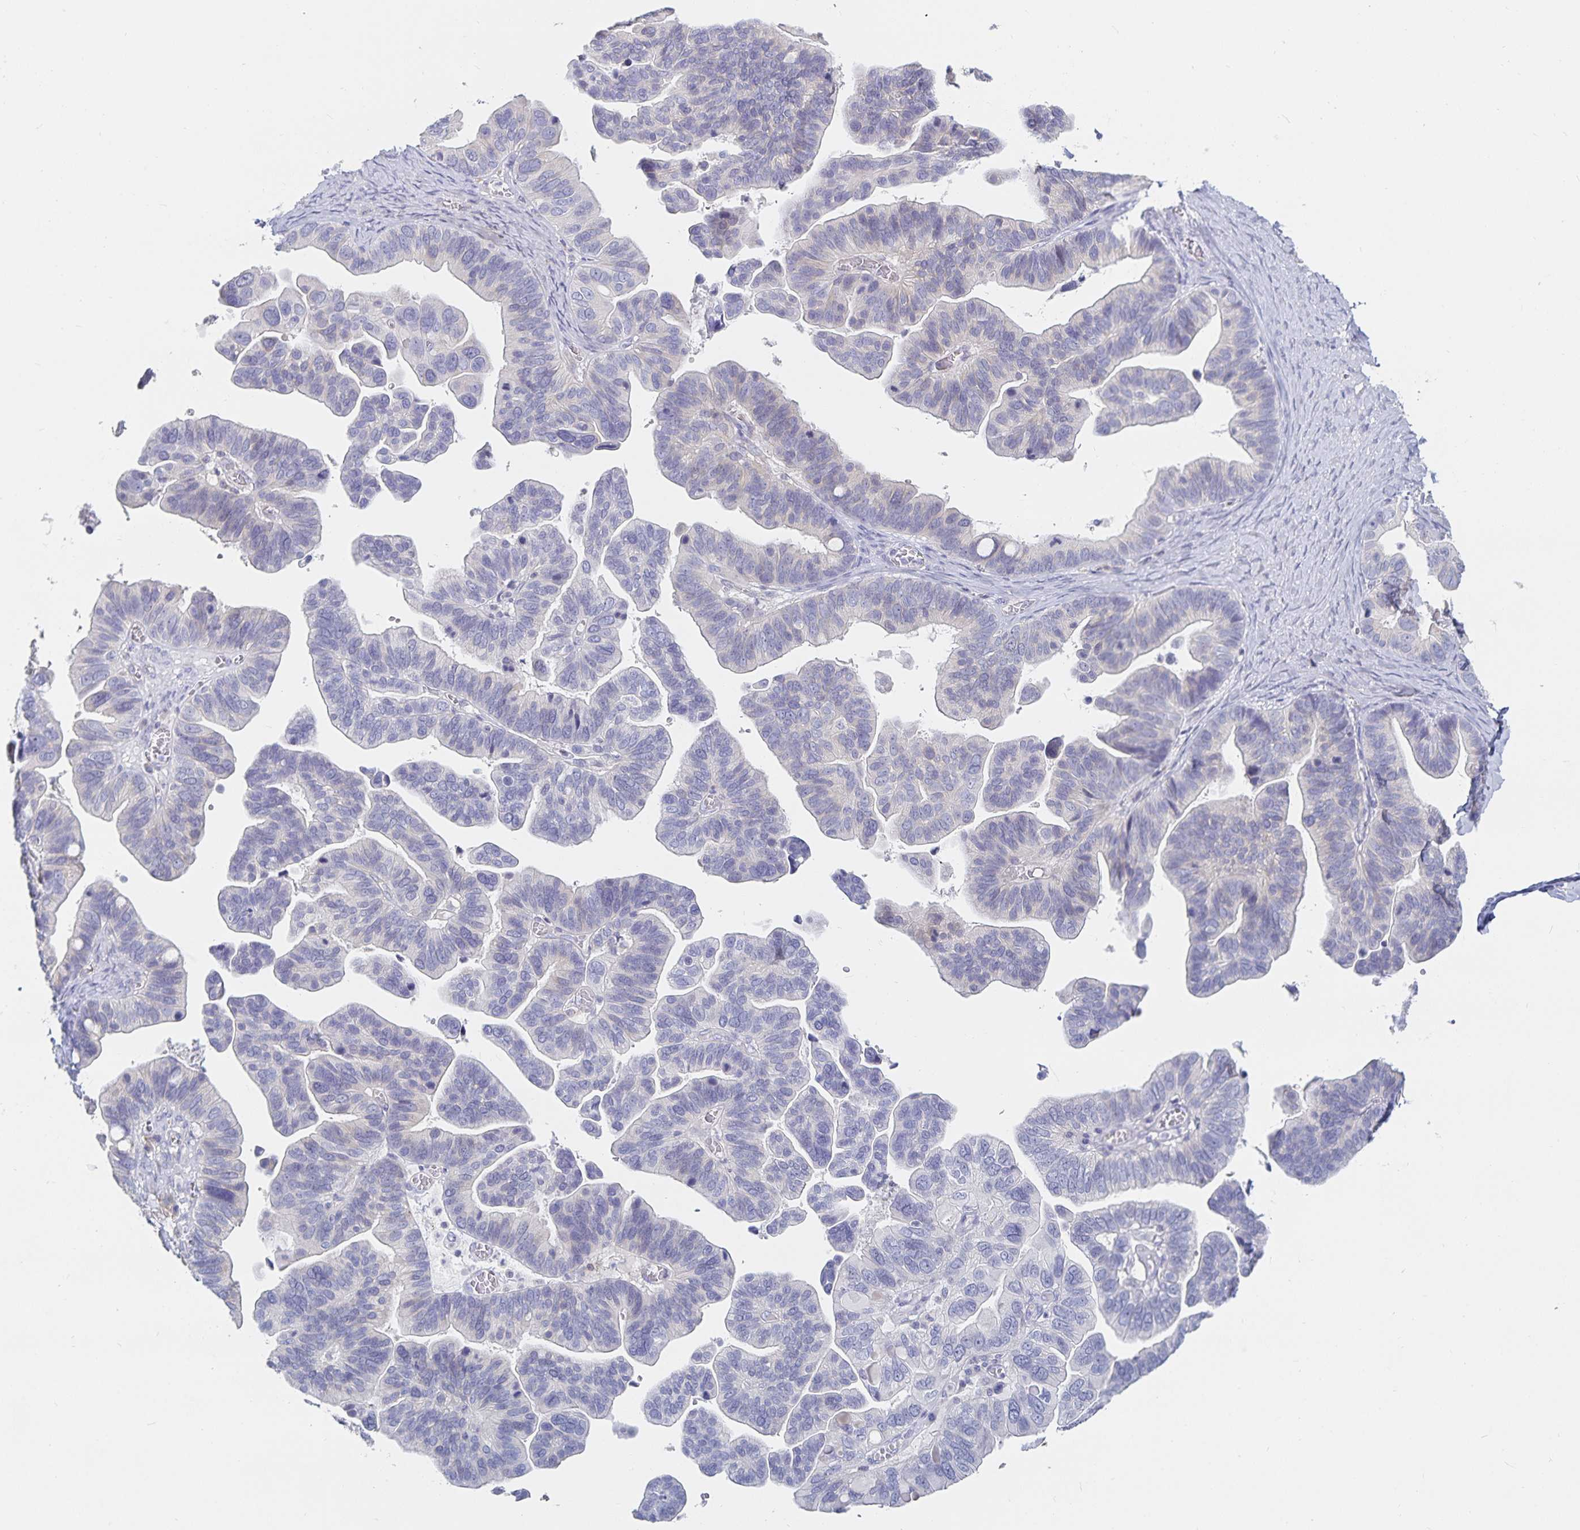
{"staining": {"intensity": "negative", "quantity": "none", "location": "none"}, "tissue": "ovarian cancer", "cell_type": "Tumor cells", "image_type": "cancer", "snomed": [{"axis": "morphology", "description": "Cystadenocarcinoma, serous, NOS"}, {"axis": "topography", "description": "Ovary"}], "caption": "DAB (3,3'-diaminobenzidine) immunohistochemical staining of human serous cystadenocarcinoma (ovarian) exhibits no significant staining in tumor cells.", "gene": "SFTPA1", "patient": {"sex": "female", "age": 56}}